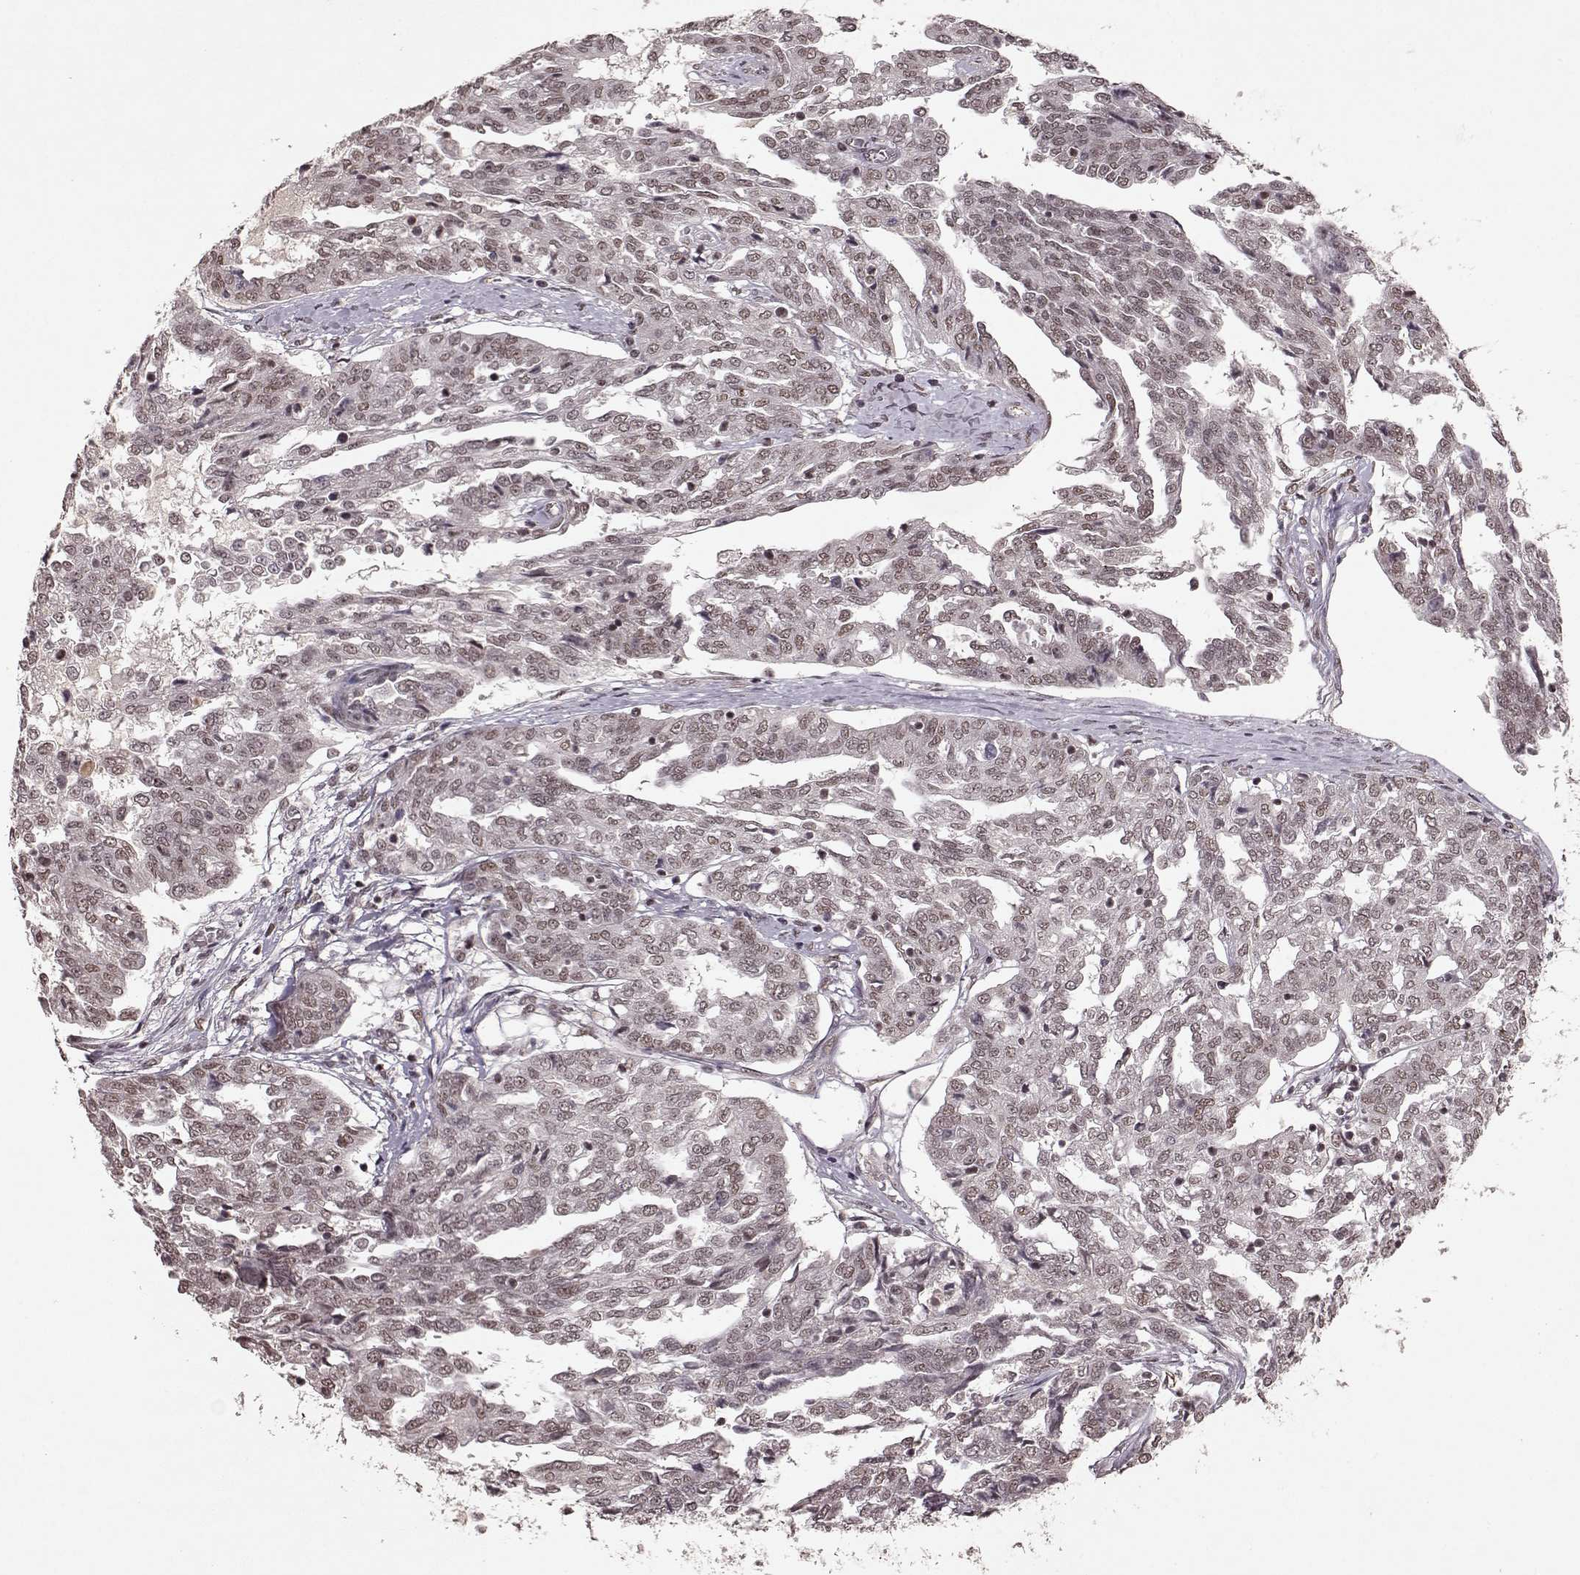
{"staining": {"intensity": "weak", "quantity": ">75%", "location": "nuclear"}, "tissue": "ovarian cancer", "cell_type": "Tumor cells", "image_type": "cancer", "snomed": [{"axis": "morphology", "description": "Cystadenocarcinoma, serous, NOS"}, {"axis": "topography", "description": "Ovary"}], "caption": "Ovarian cancer stained with a protein marker demonstrates weak staining in tumor cells.", "gene": "RRAGD", "patient": {"sex": "female", "age": 67}}